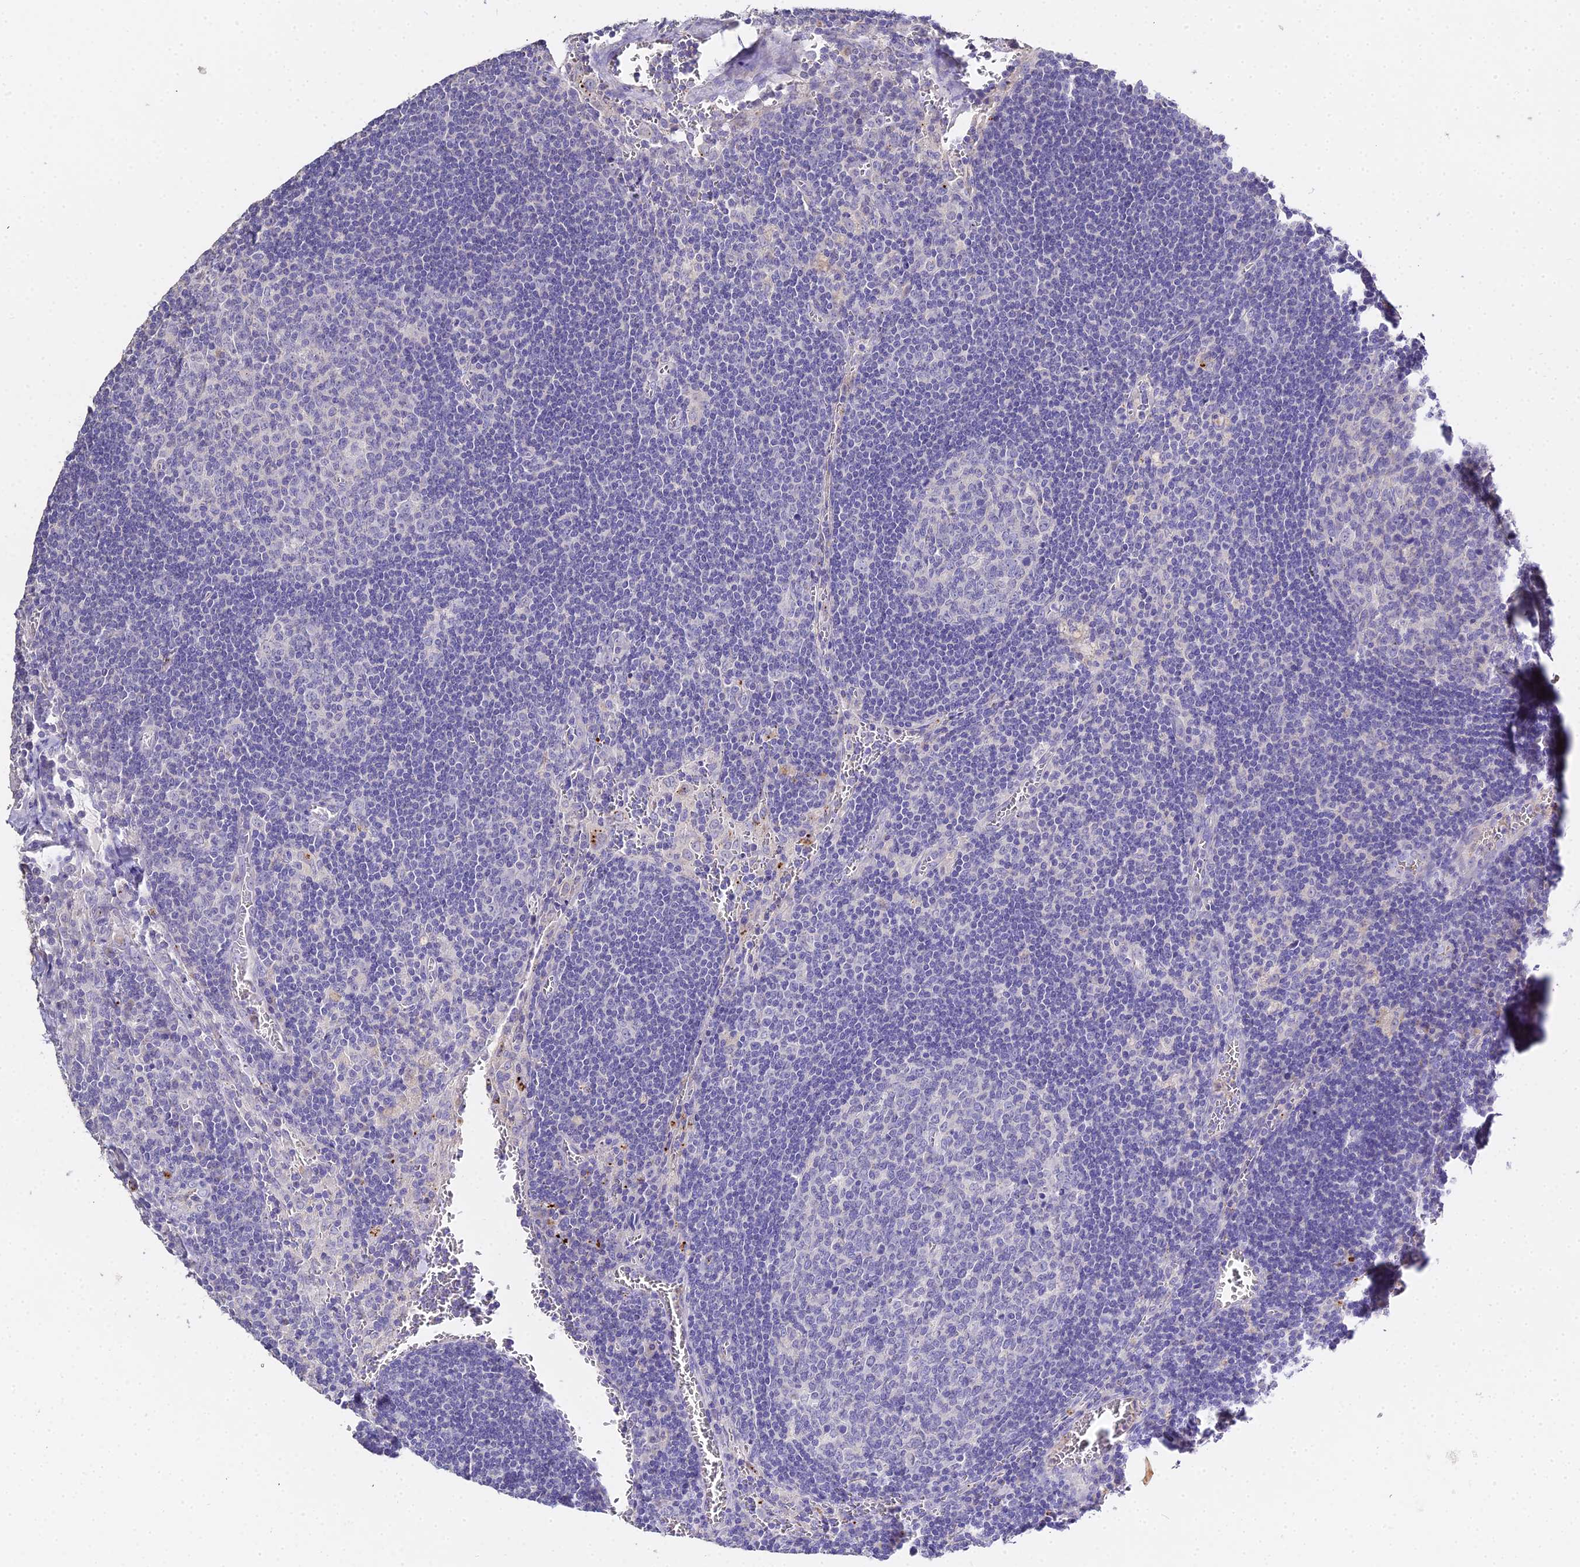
{"staining": {"intensity": "negative", "quantity": "none", "location": "none"}, "tissue": "lymph node", "cell_type": "Germinal center cells", "image_type": "normal", "snomed": [{"axis": "morphology", "description": "Normal tissue, NOS"}, {"axis": "topography", "description": "Lymph node"}], "caption": "DAB (3,3'-diaminobenzidine) immunohistochemical staining of normal human lymph node demonstrates no significant staining in germinal center cells. The staining was performed using DAB (3,3'-diaminobenzidine) to visualize the protein expression in brown, while the nuclei were stained in blue with hematoxylin (Magnification: 20x).", "gene": "GLYAT", "patient": {"sex": "female", "age": 73}}